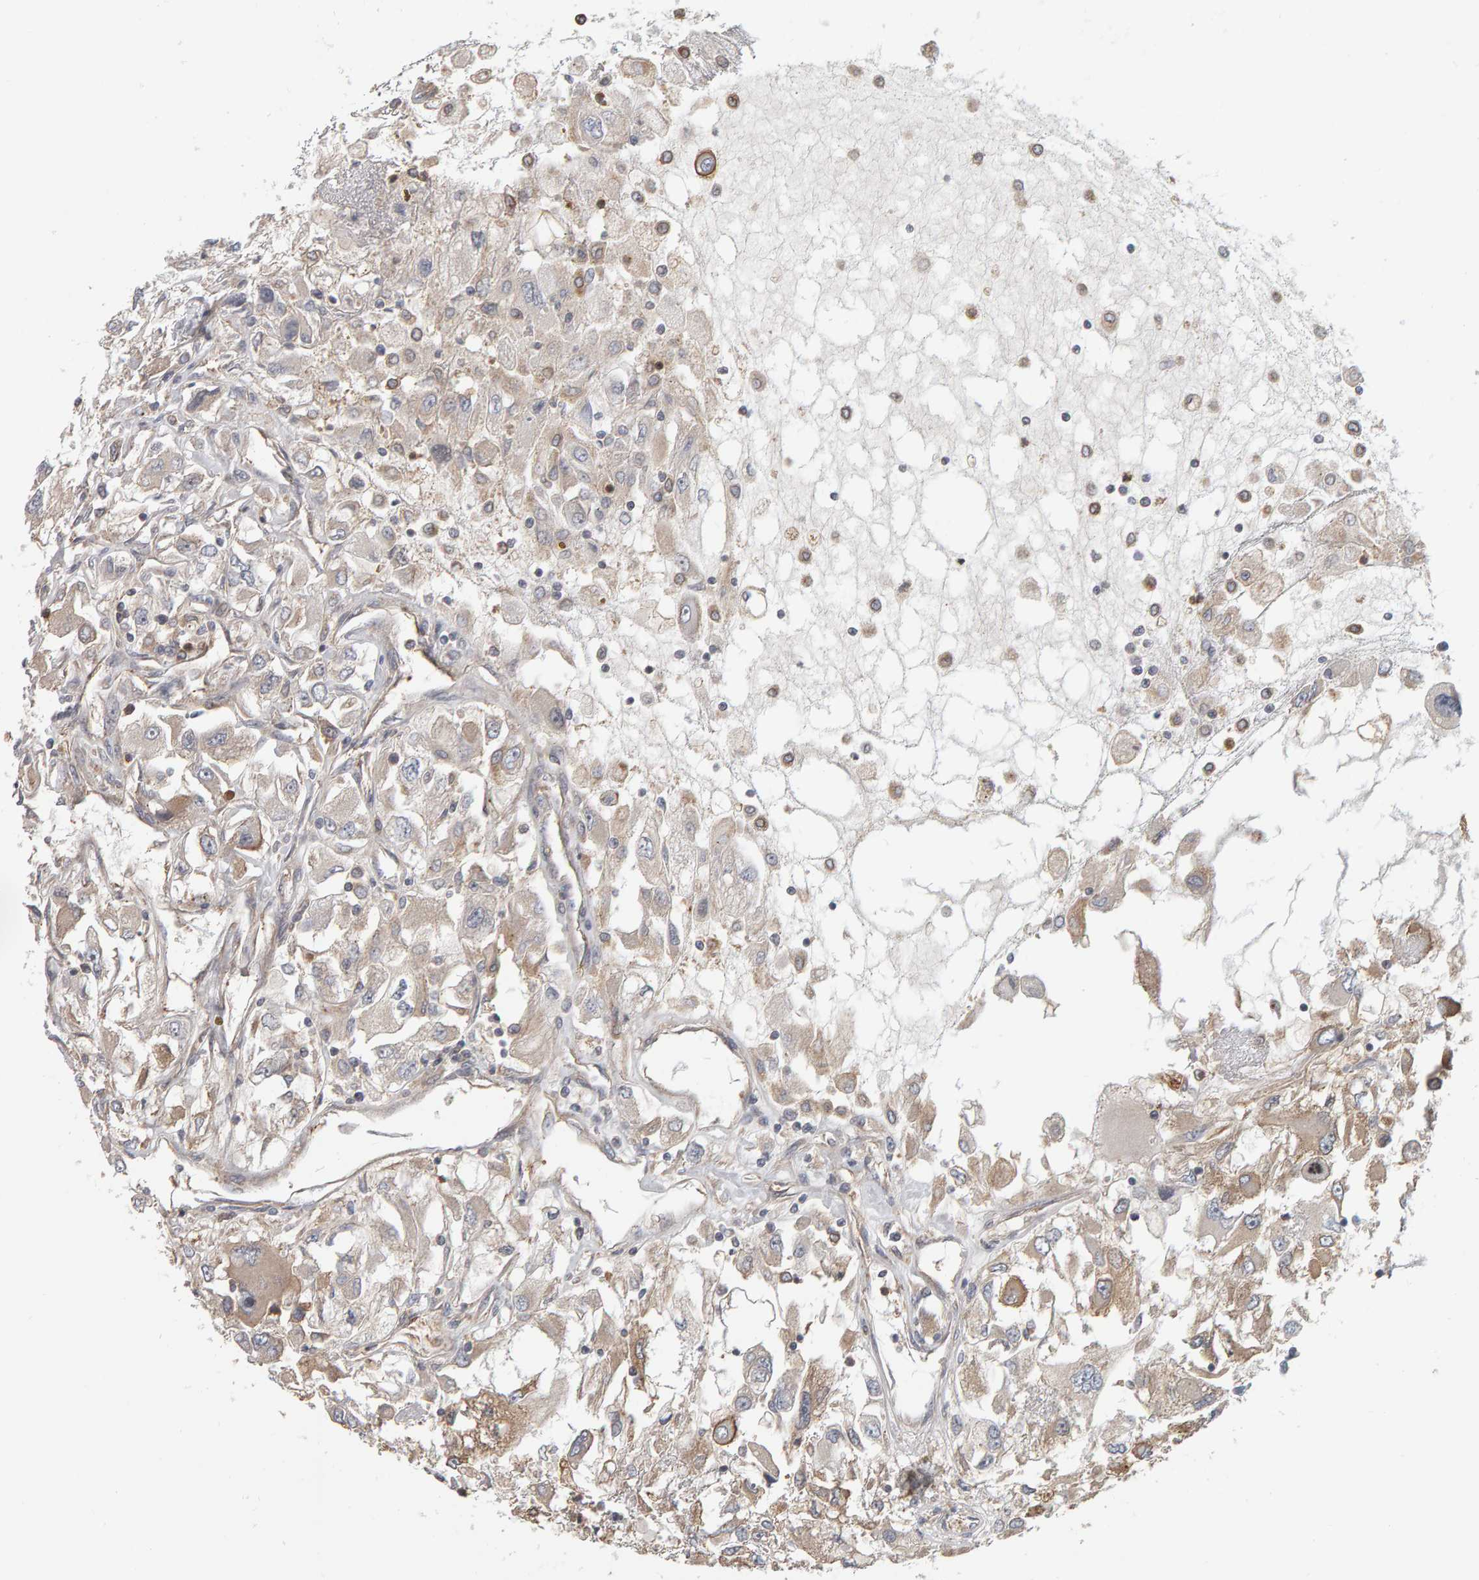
{"staining": {"intensity": "weak", "quantity": "25%-75%", "location": "cytoplasmic/membranous"}, "tissue": "renal cancer", "cell_type": "Tumor cells", "image_type": "cancer", "snomed": [{"axis": "morphology", "description": "Adenocarcinoma, NOS"}, {"axis": "topography", "description": "Kidney"}], "caption": "Immunohistochemistry staining of renal adenocarcinoma, which reveals low levels of weak cytoplasmic/membranous staining in about 25%-75% of tumor cells indicating weak cytoplasmic/membranous protein expression. The staining was performed using DAB (brown) for protein detection and nuclei were counterstained in hematoxylin (blue).", "gene": "C9orf72", "patient": {"sex": "female", "age": 52}}